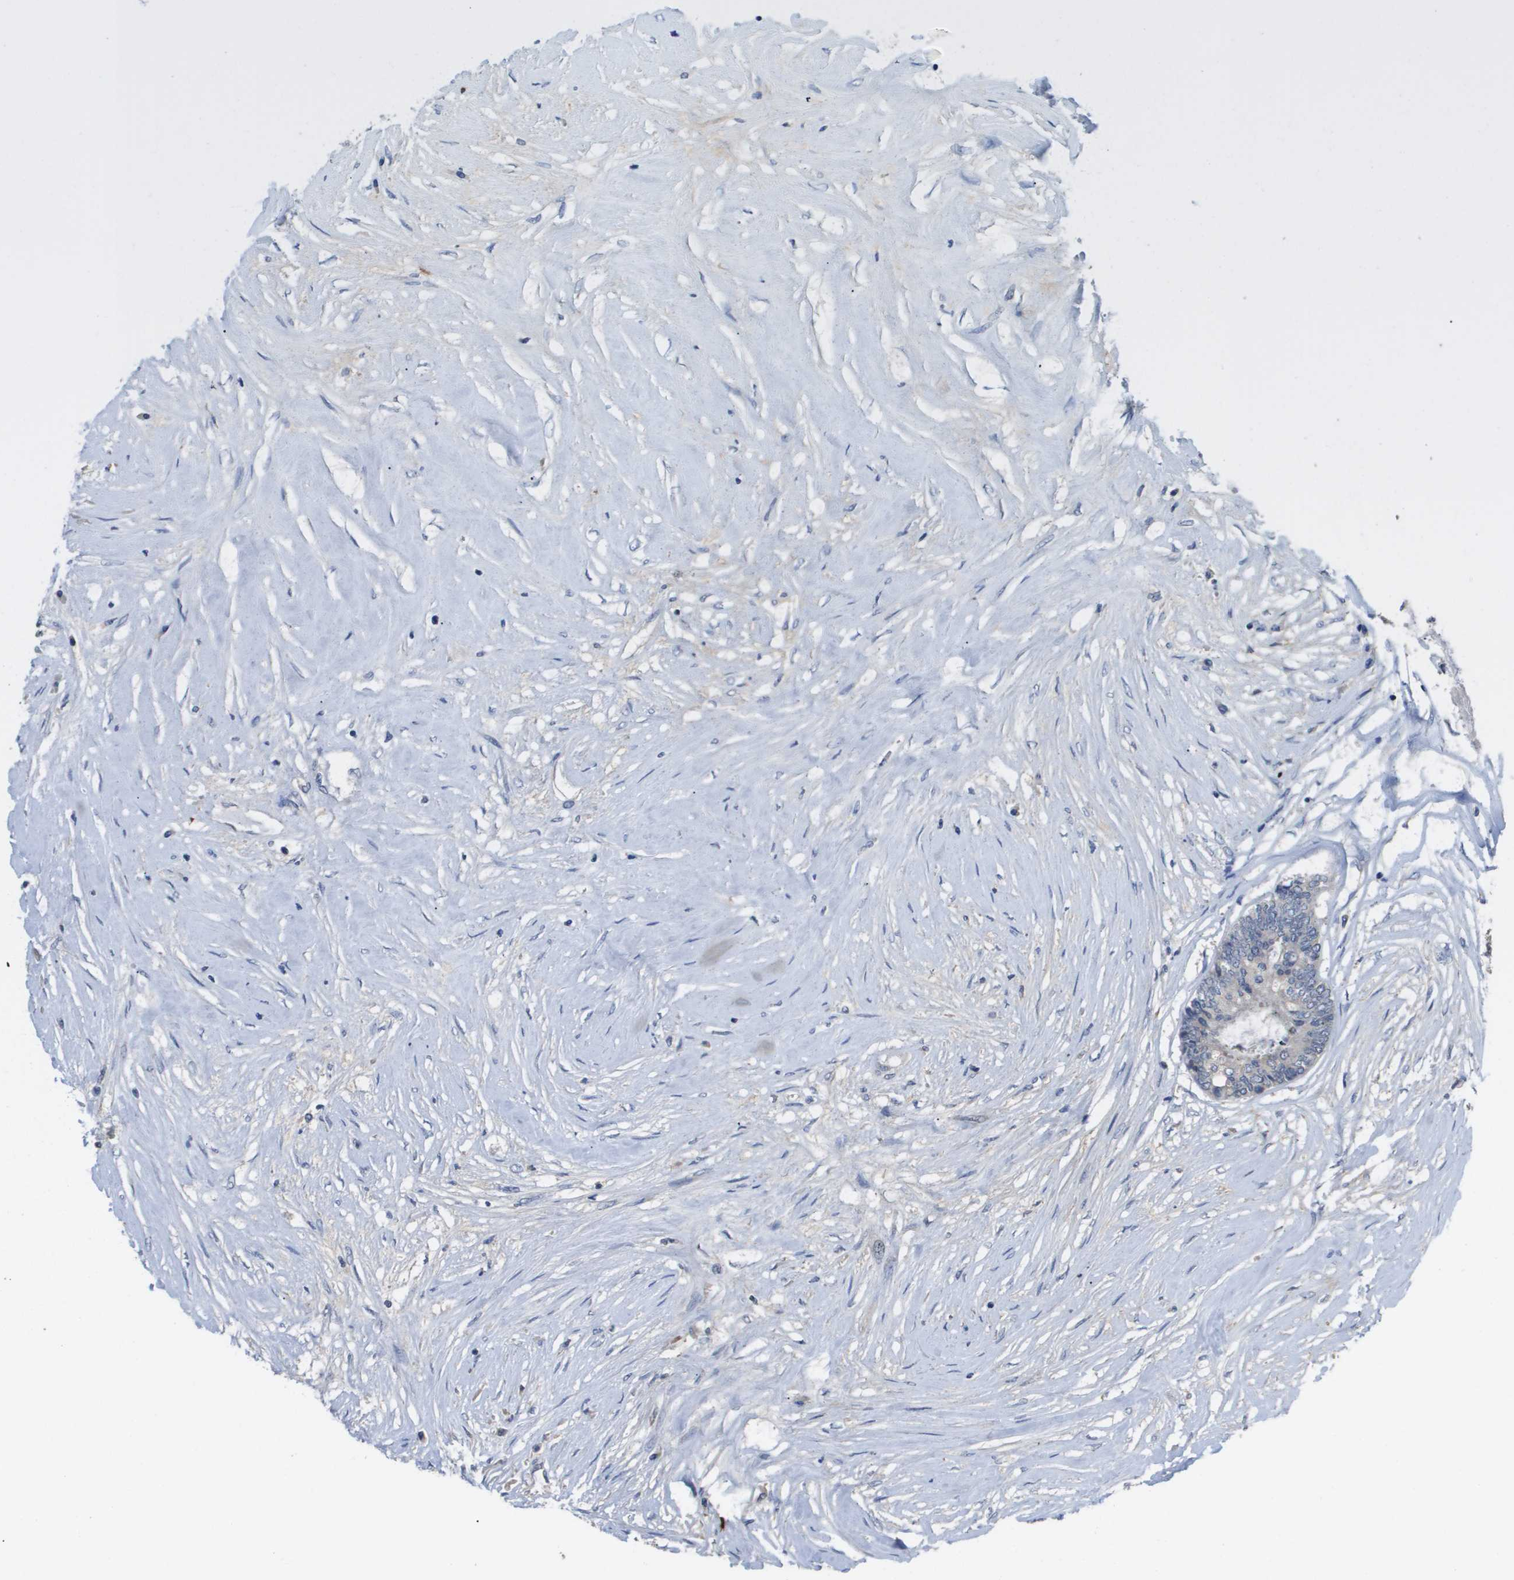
{"staining": {"intensity": "negative", "quantity": "none", "location": "none"}, "tissue": "colorectal cancer", "cell_type": "Tumor cells", "image_type": "cancer", "snomed": [{"axis": "morphology", "description": "Adenocarcinoma, NOS"}, {"axis": "topography", "description": "Rectum"}], "caption": "There is no significant positivity in tumor cells of colorectal cancer (adenocarcinoma).", "gene": "RAB27B", "patient": {"sex": "male", "age": 63}}